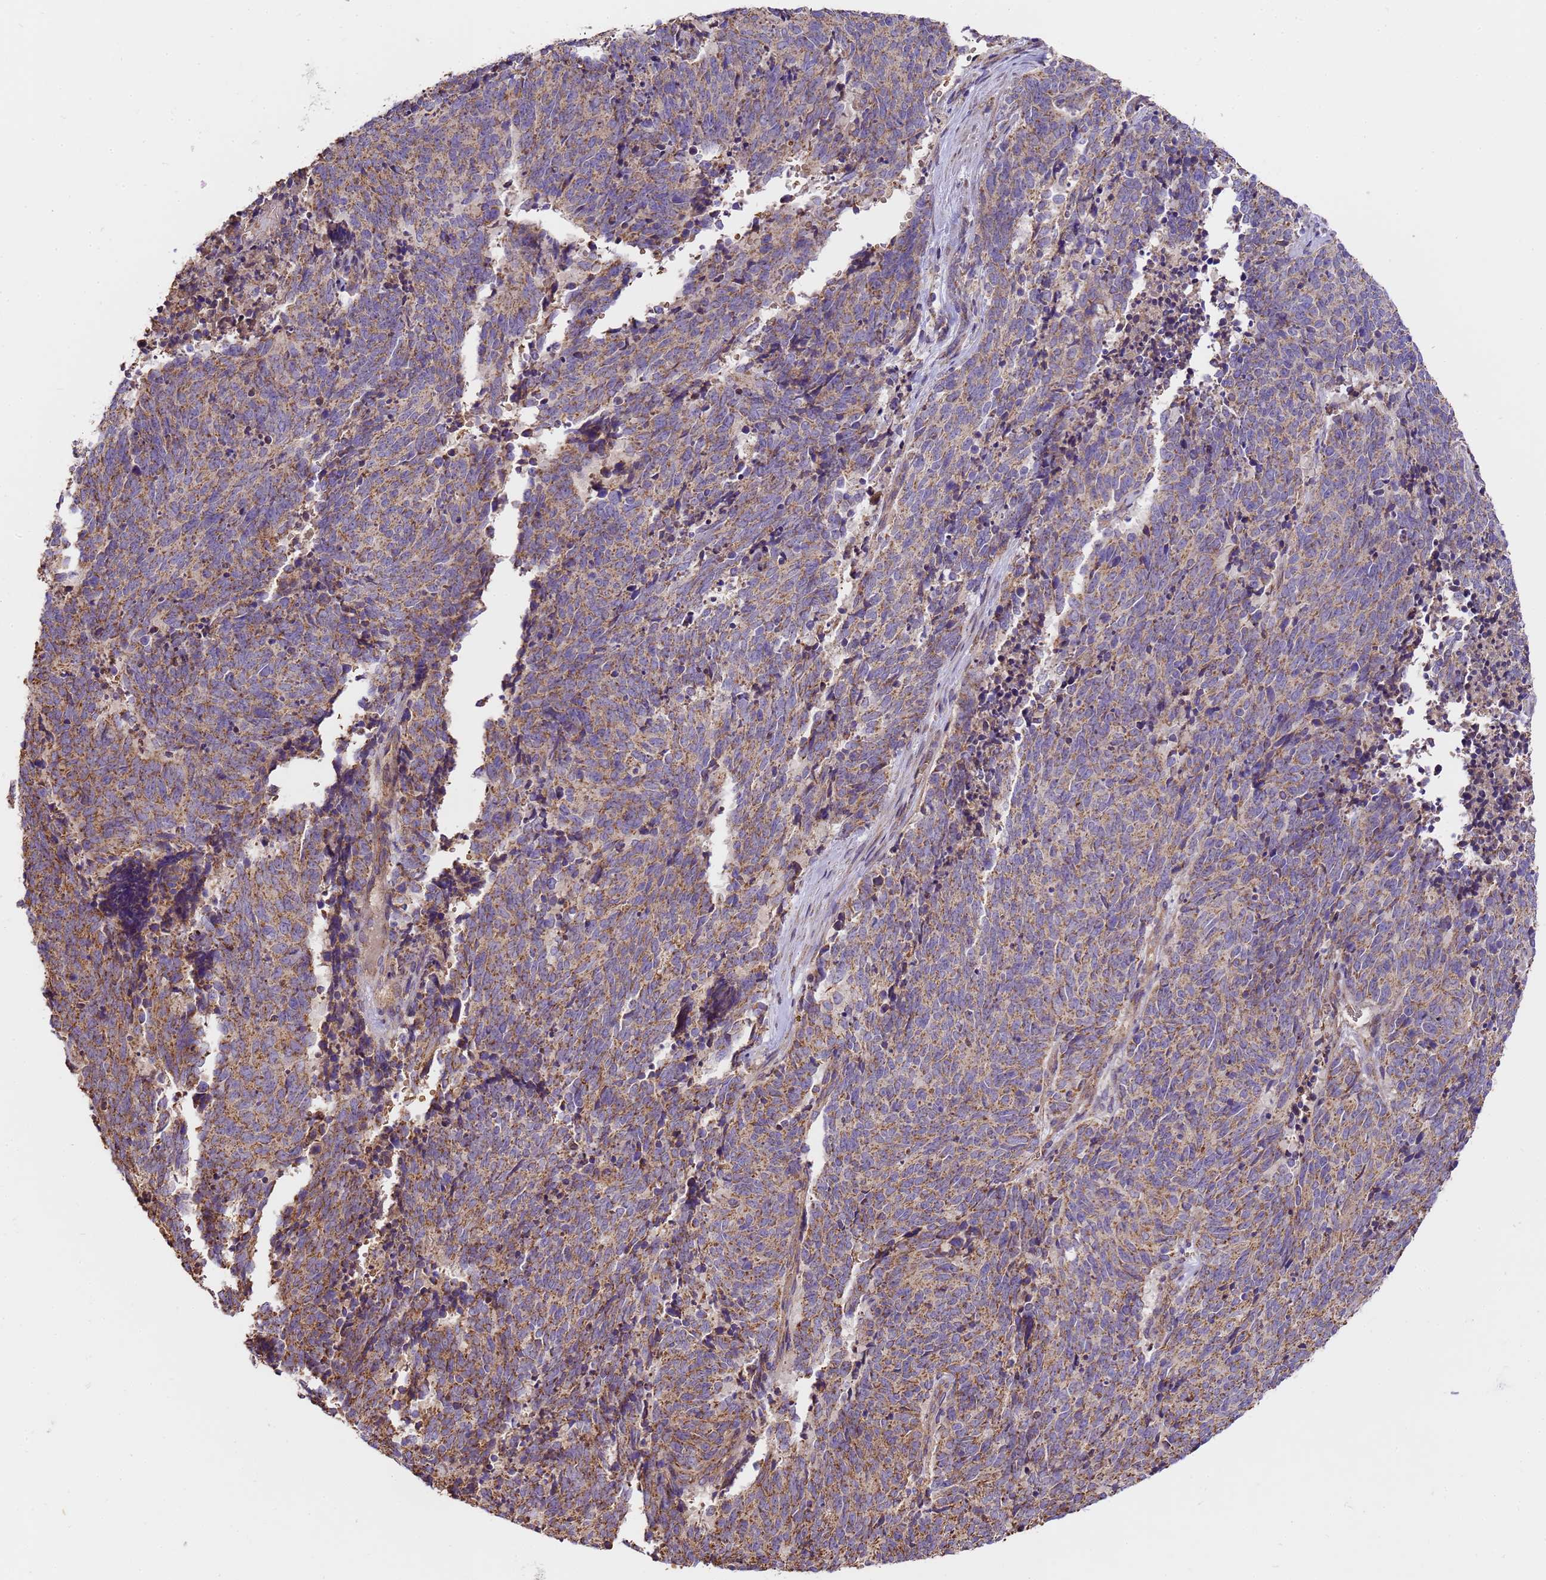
{"staining": {"intensity": "moderate", "quantity": ">75%", "location": "cytoplasmic/membranous"}, "tissue": "cervical cancer", "cell_type": "Tumor cells", "image_type": "cancer", "snomed": [{"axis": "morphology", "description": "Squamous cell carcinoma, NOS"}, {"axis": "topography", "description": "Cervix"}], "caption": "Immunohistochemistry micrograph of human cervical cancer (squamous cell carcinoma) stained for a protein (brown), which demonstrates medium levels of moderate cytoplasmic/membranous positivity in approximately >75% of tumor cells.", "gene": "LRRIQ1", "patient": {"sex": "female", "age": 29}}